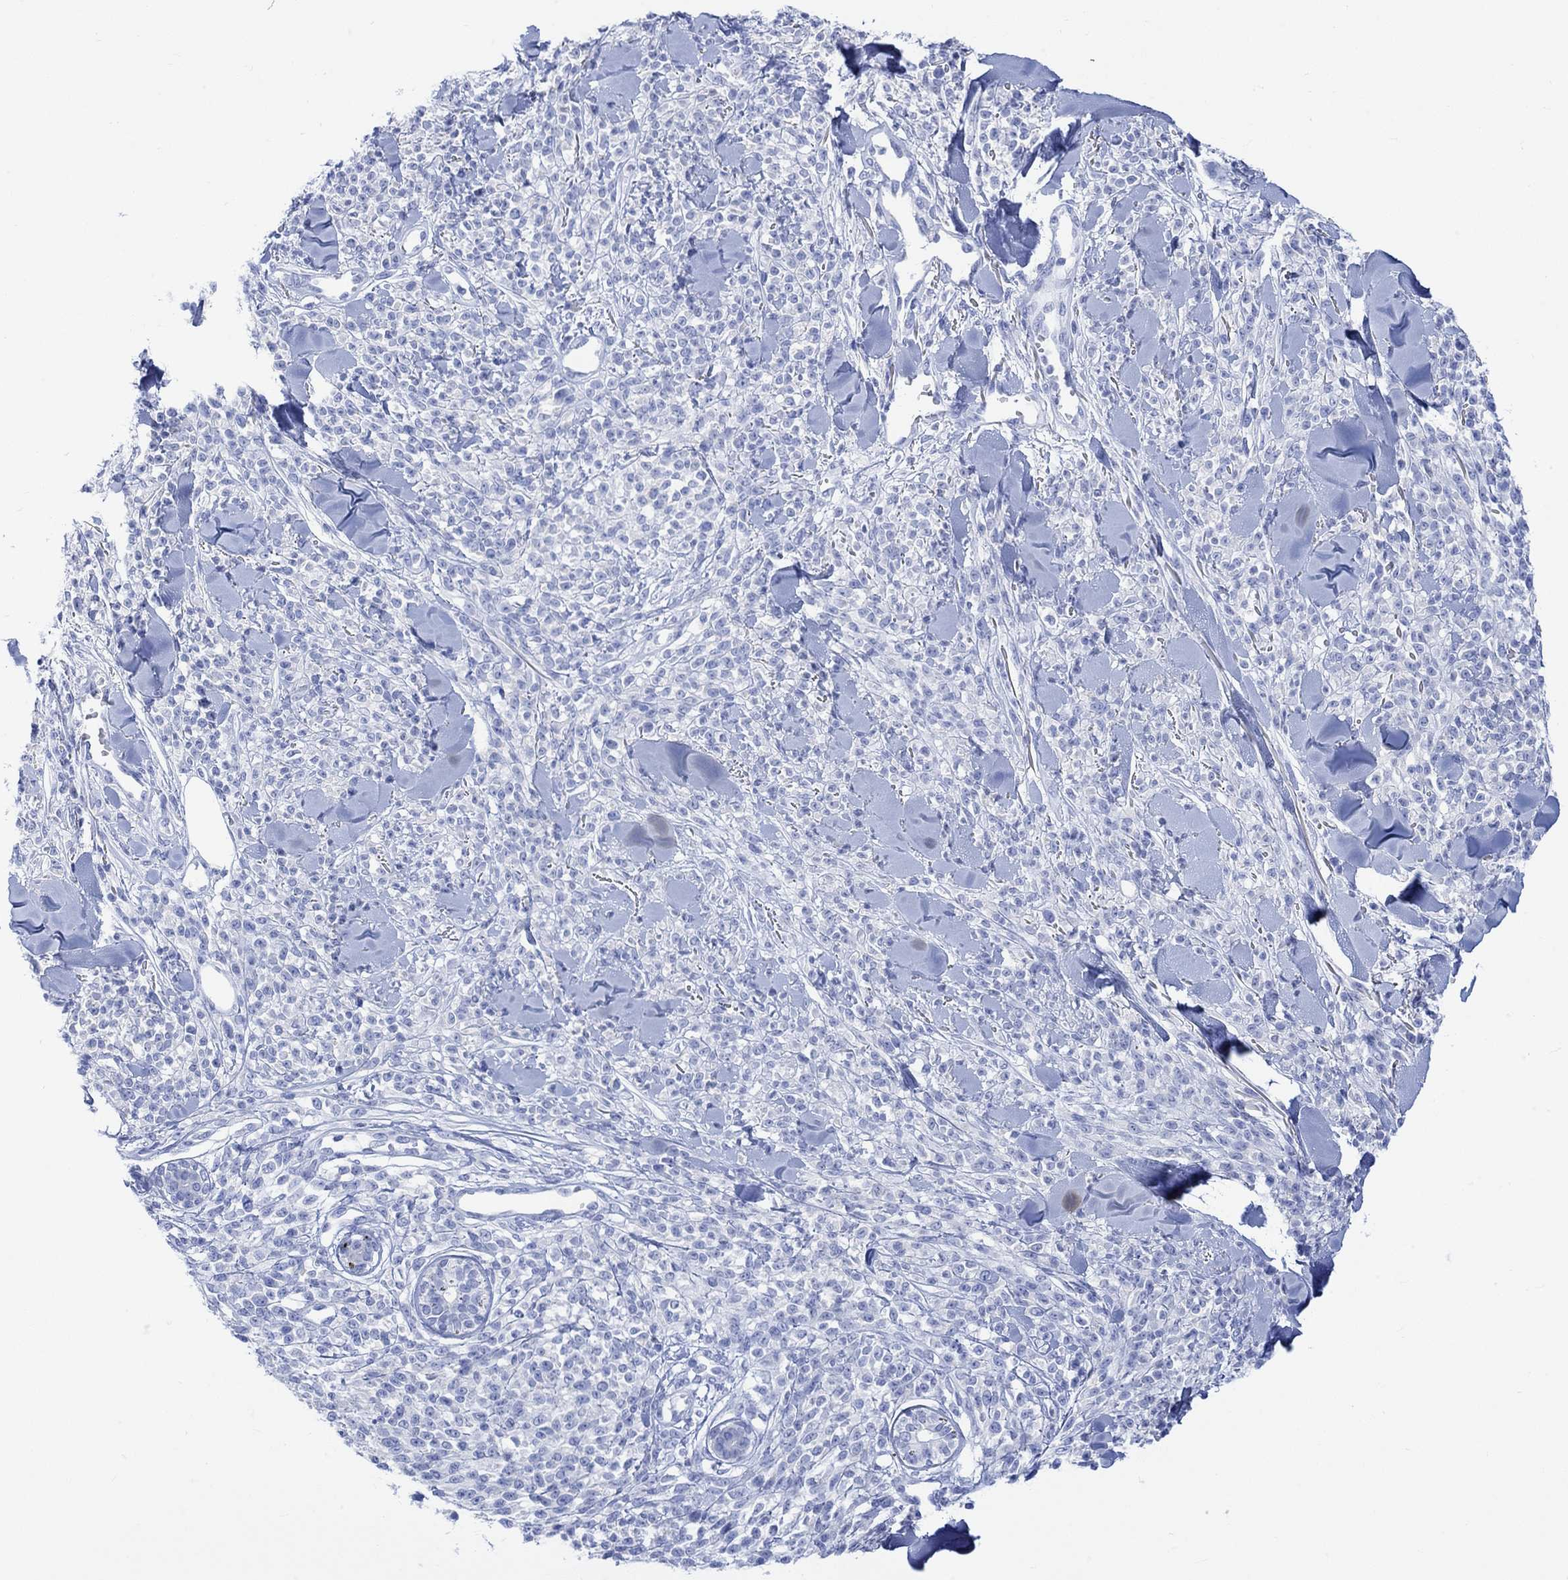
{"staining": {"intensity": "negative", "quantity": "none", "location": "none"}, "tissue": "melanoma", "cell_type": "Tumor cells", "image_type": "cancer", "snomed": [{"axis": "morphology", "description": "Malignant melanoma, NOS"}, {"axis": "topography", "description": "Skin"}, {"axis": "topography", "description": "Skin of trunk"}], "caption": "Photomicrograph shows no protein positivity in tumor cells of melanoma tissue.", "gene": "CALCA", "patient": {"sex": "male", "age": 74}}